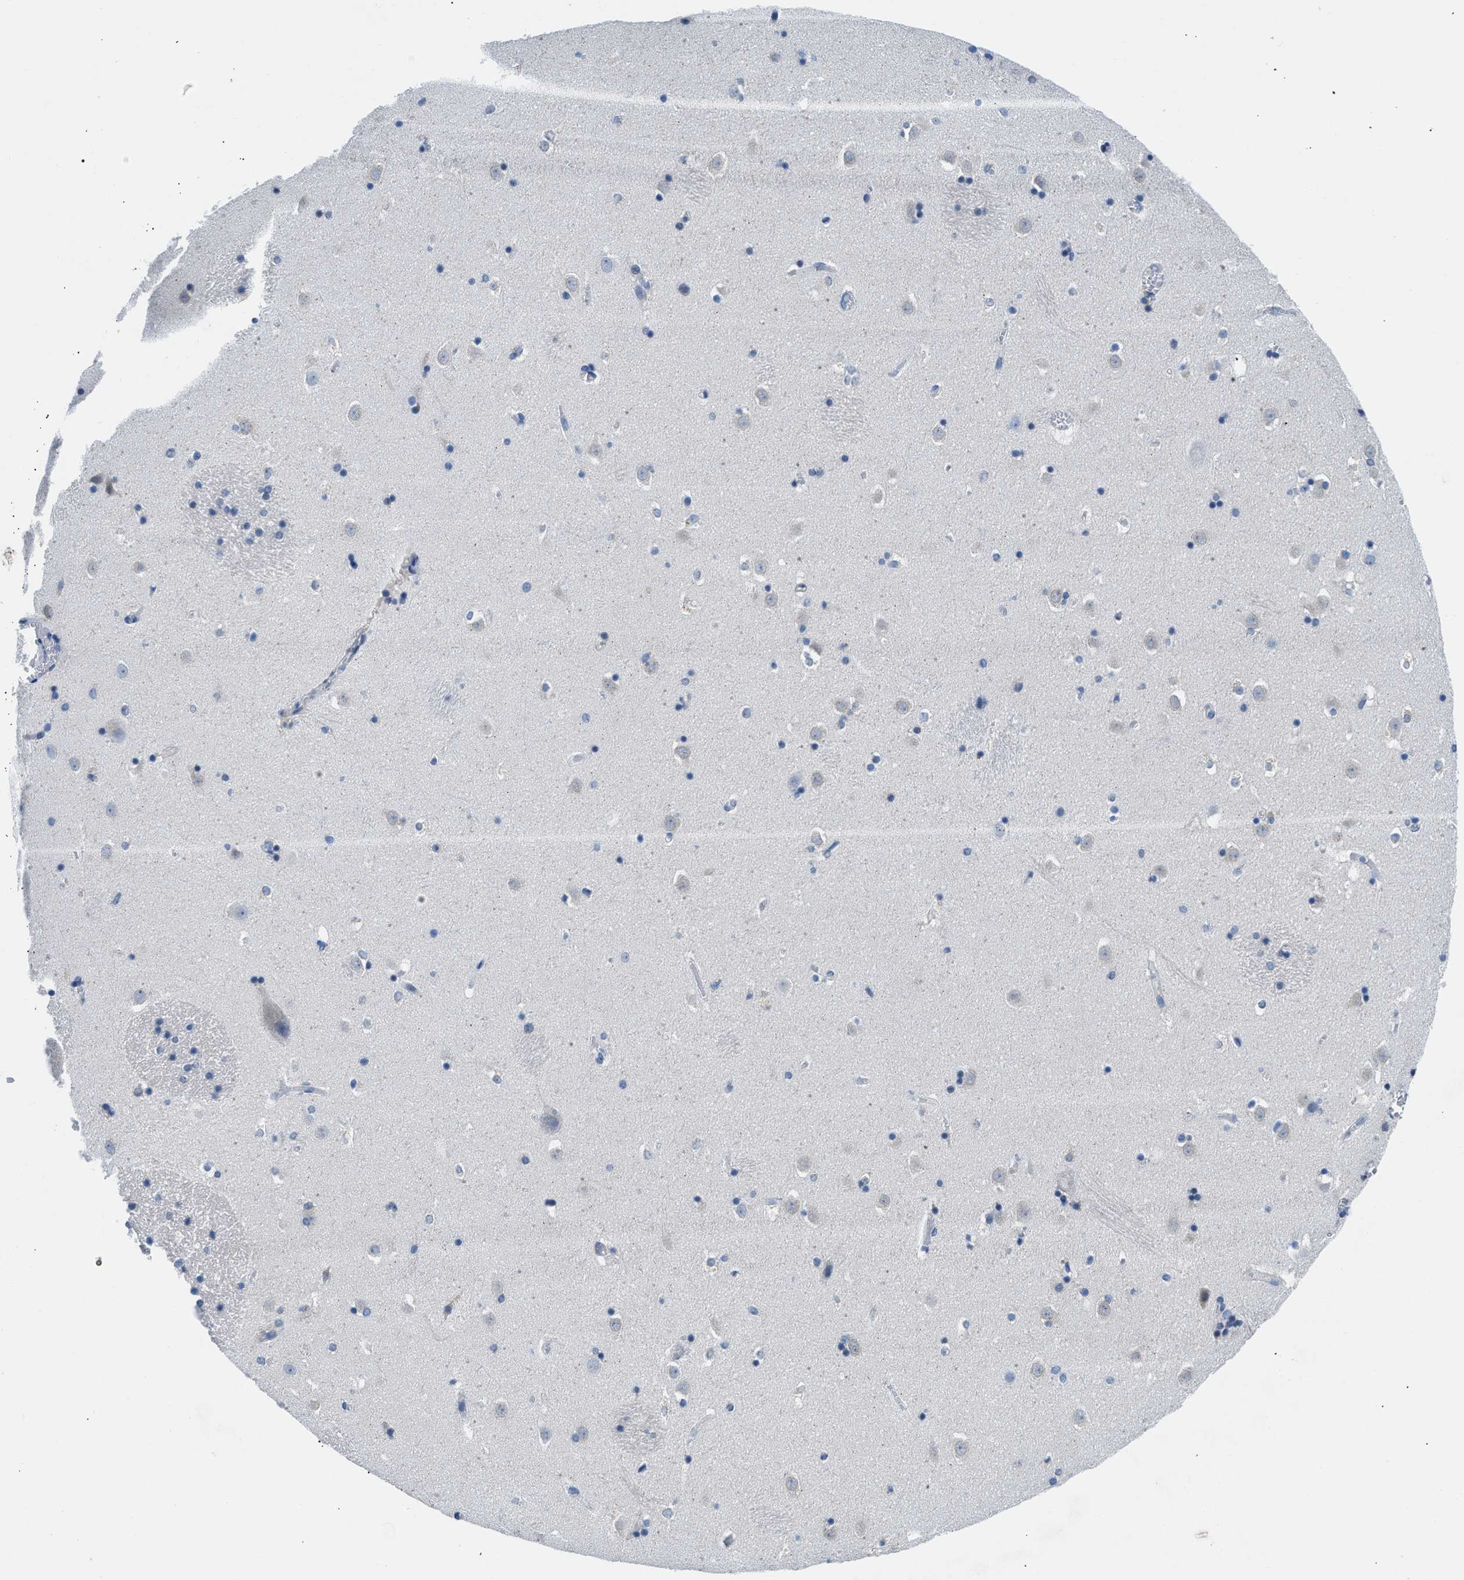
{"staining": {"intensity": "negative", "quantity": "none", "location": "none"}, "tissue": "caudate", "cell_type": "Glial cells", "image_type": "normal", "snomed": [{"axis": "morphology", "description": "Normal tissue, NOS"}, {"axis": "topography", "description": "Lateral ventricle wall"}], "caption": "Glial cells are negative for protein expression in unremarkable human caudate. Brightfield microscopy of immunohistochemistry stained with DAB (3,3'-diaminobenzidine) (brown) and hematoxylin (blue), captured at high magnification.", "gene": "BNC2", "patient": {"sex": "male", "age": 45}}